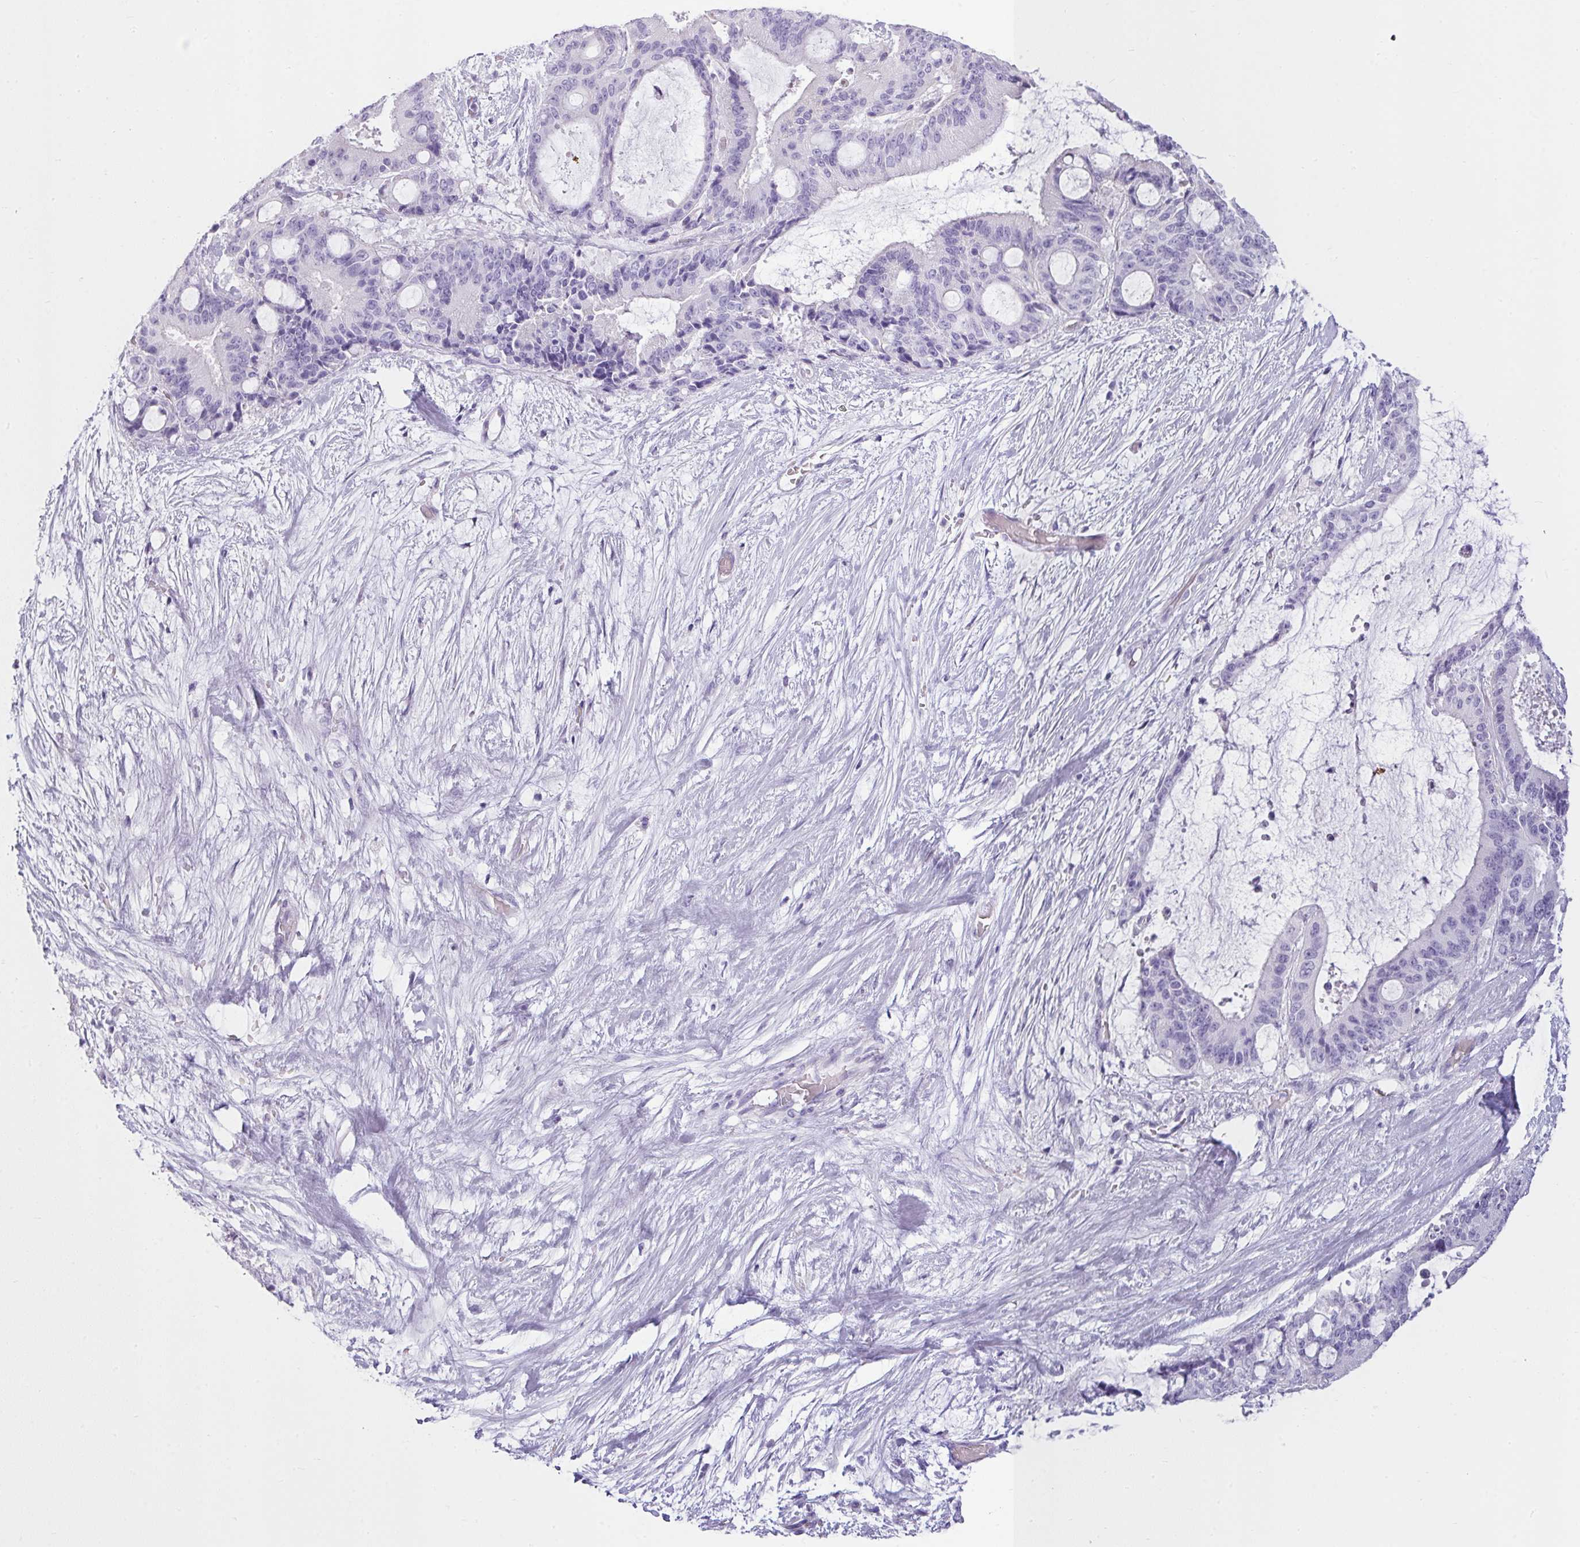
{"staining": {"intensity": "negative", "quantity": "none", "location": "none"}, "tissue": "liver cancer", "cell_type": "Tumor cells", "image_type": "cancer", "snomed": [{"axis": "morphology", "description": "Normal tissue, NOS"}, {"axis": "morphology", "description": "Cholangiocarcinoma"}, {"axis": "topography", "description": "Liver"}, {"axis": "topography", "description": "Peripheral nerve tissue"}], "caption": "Micrograph shows no significant protein positivity in tumor cells of liver cancer (cholangiocarcinoma).", "gene": "VCY1B", "patient": {"sex": "female", "age": 73}}